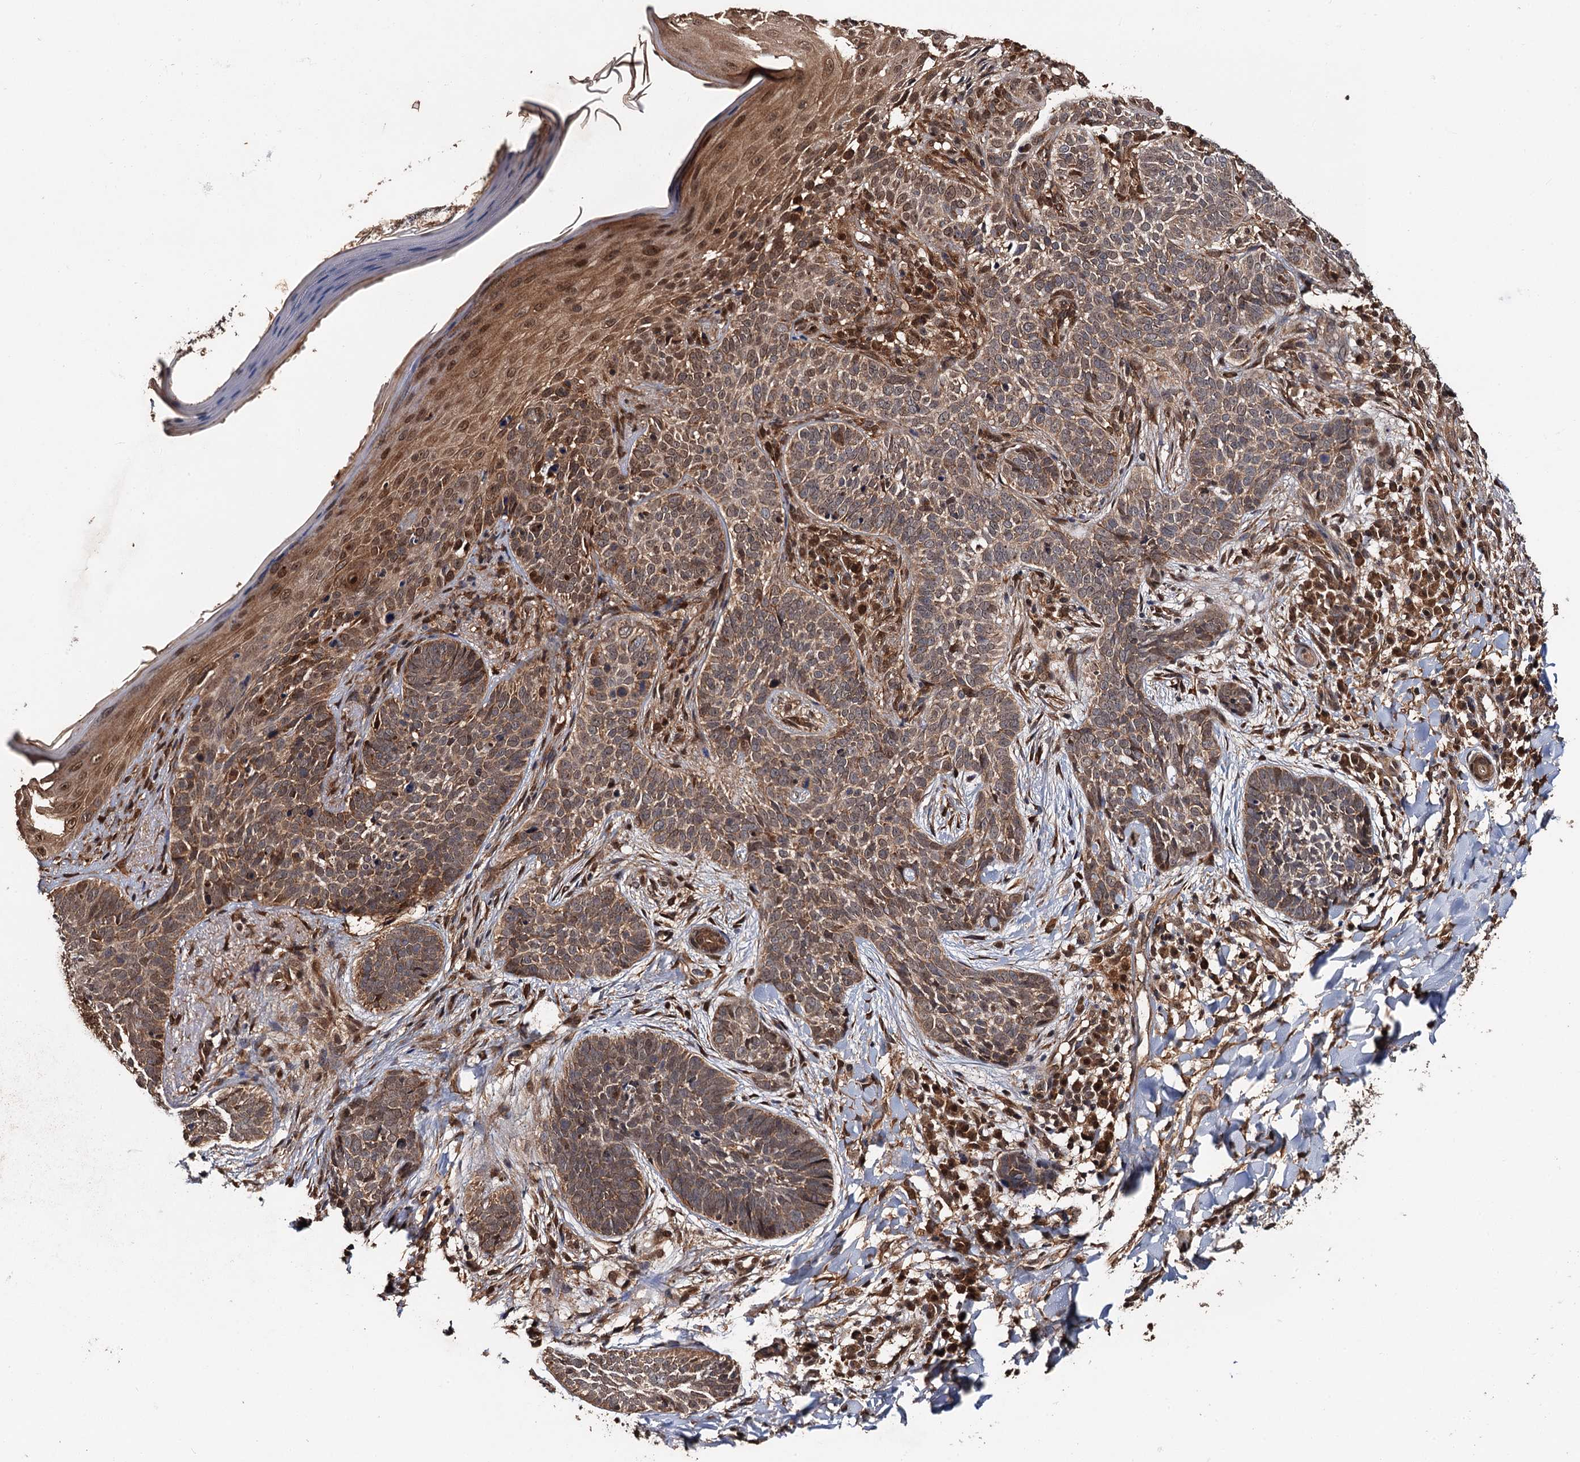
{"staining": {"intensity": "moderate", "quantity": ">75%", "location": "cytoplasmic/membranous"}, "tissue": "skin cancer", "cell_type": "Tumor cells", "image_type": "cancer", "snomed": [{"axis": "morphology", "description": "Basal cell carcinoma"}, {"axis": "topography", "description": "Skin"}], "caption": "Immunohistochemistry (DAB) staining of human skin cancer shows moderate cytoplasmic/membranous protein expression in approximately >75% of tumor cells. Nuclei are stained in blue.", "gene": "MIER2", "patient": {"sex": "female", "age": 61}}